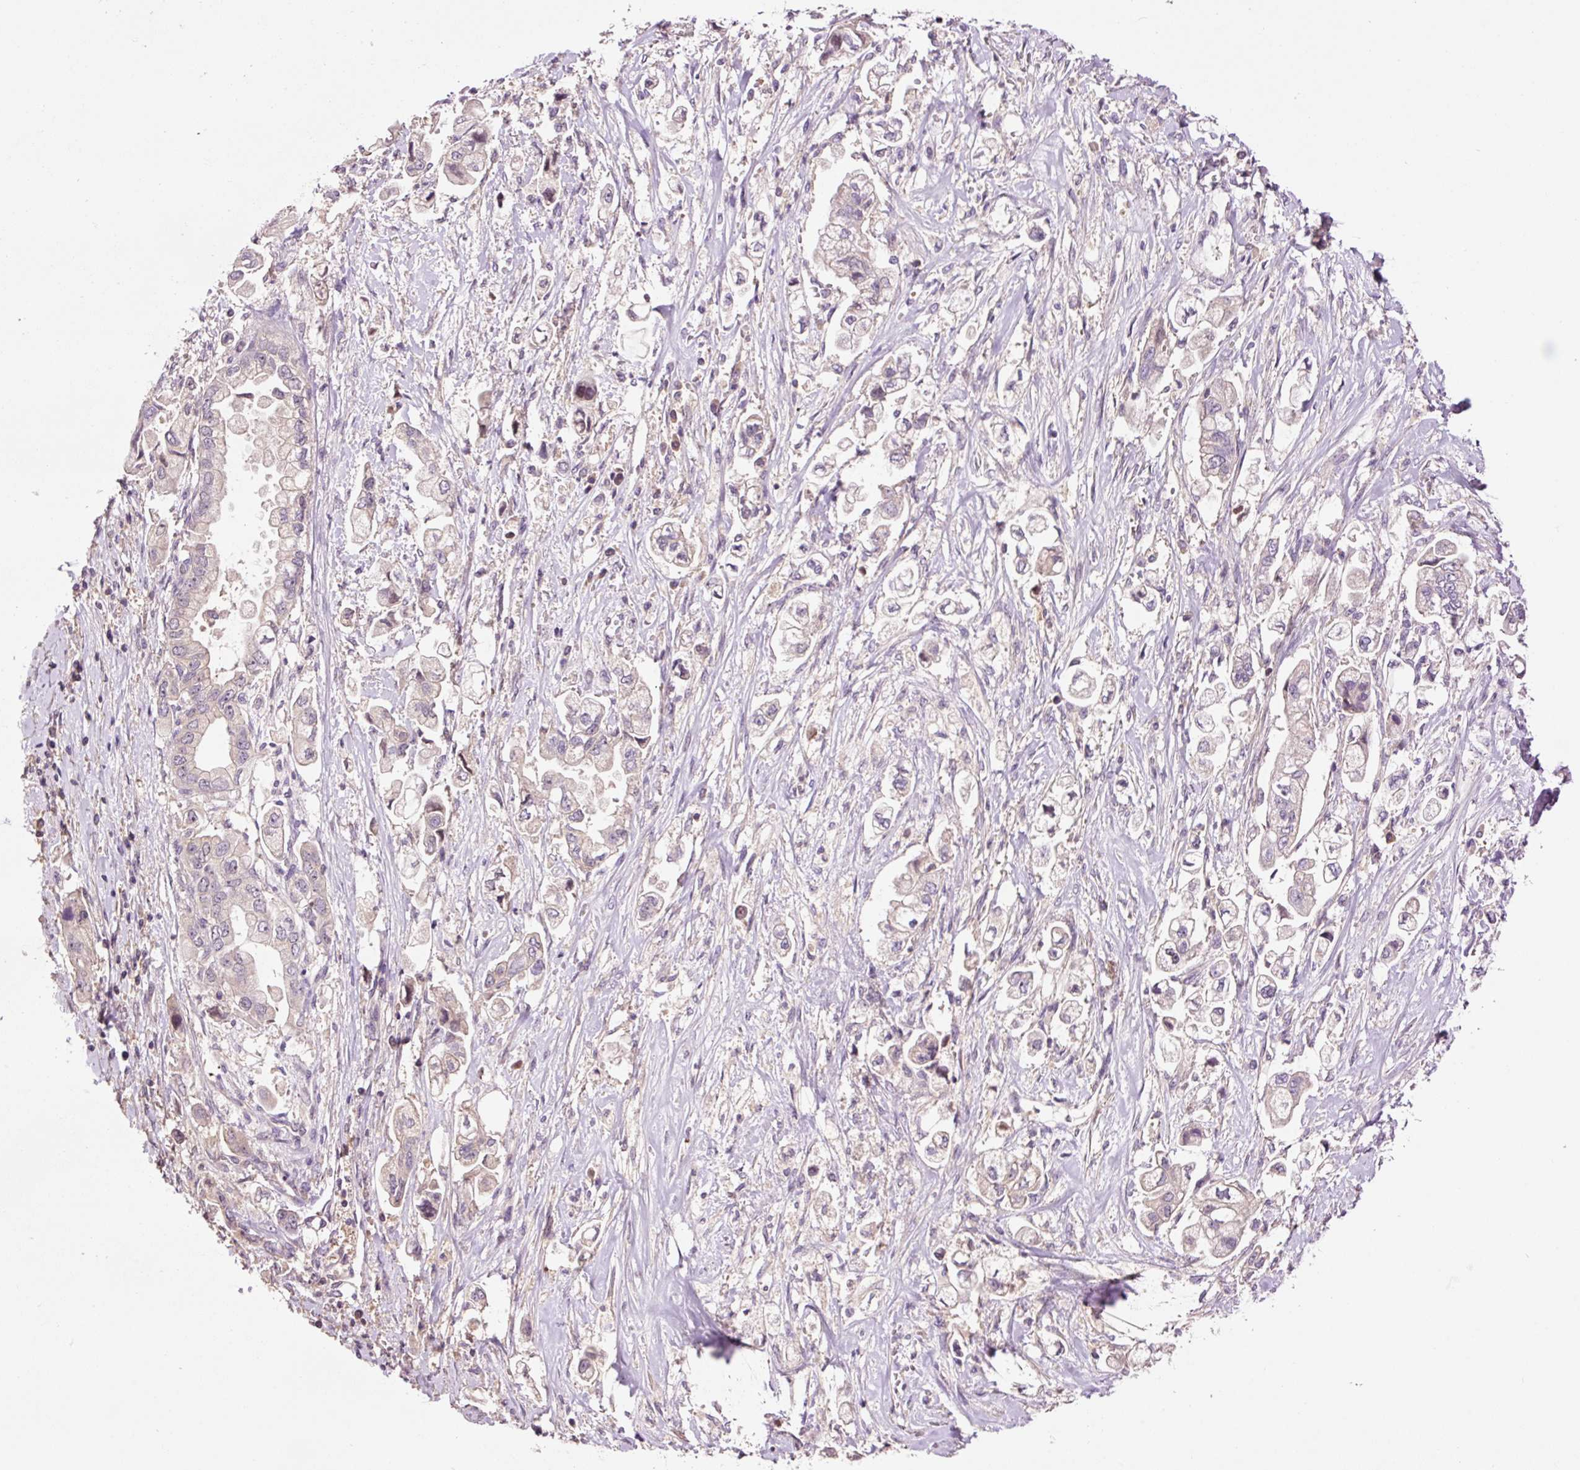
{"staining": {"intensity": "negative", "quantity": "none", "location": "none"}, "tissue": "stomach cancer", "cell_type": "Tumor cells", "image_type": "cancer", "snomed": [{"axis": "morphology", "description": "Adenocarcinoma, NOS"}, {"axis": "topography", "description": "Stomach"}], "caption": "High power microscopy photomicrograph of an immunohistochemistry photomicrograph of stomach adenocarcinoma, revealing no significant positivity in tumor cells.", "gene": "DPPA4", "patient": {"sex": "male", "age": 62}}